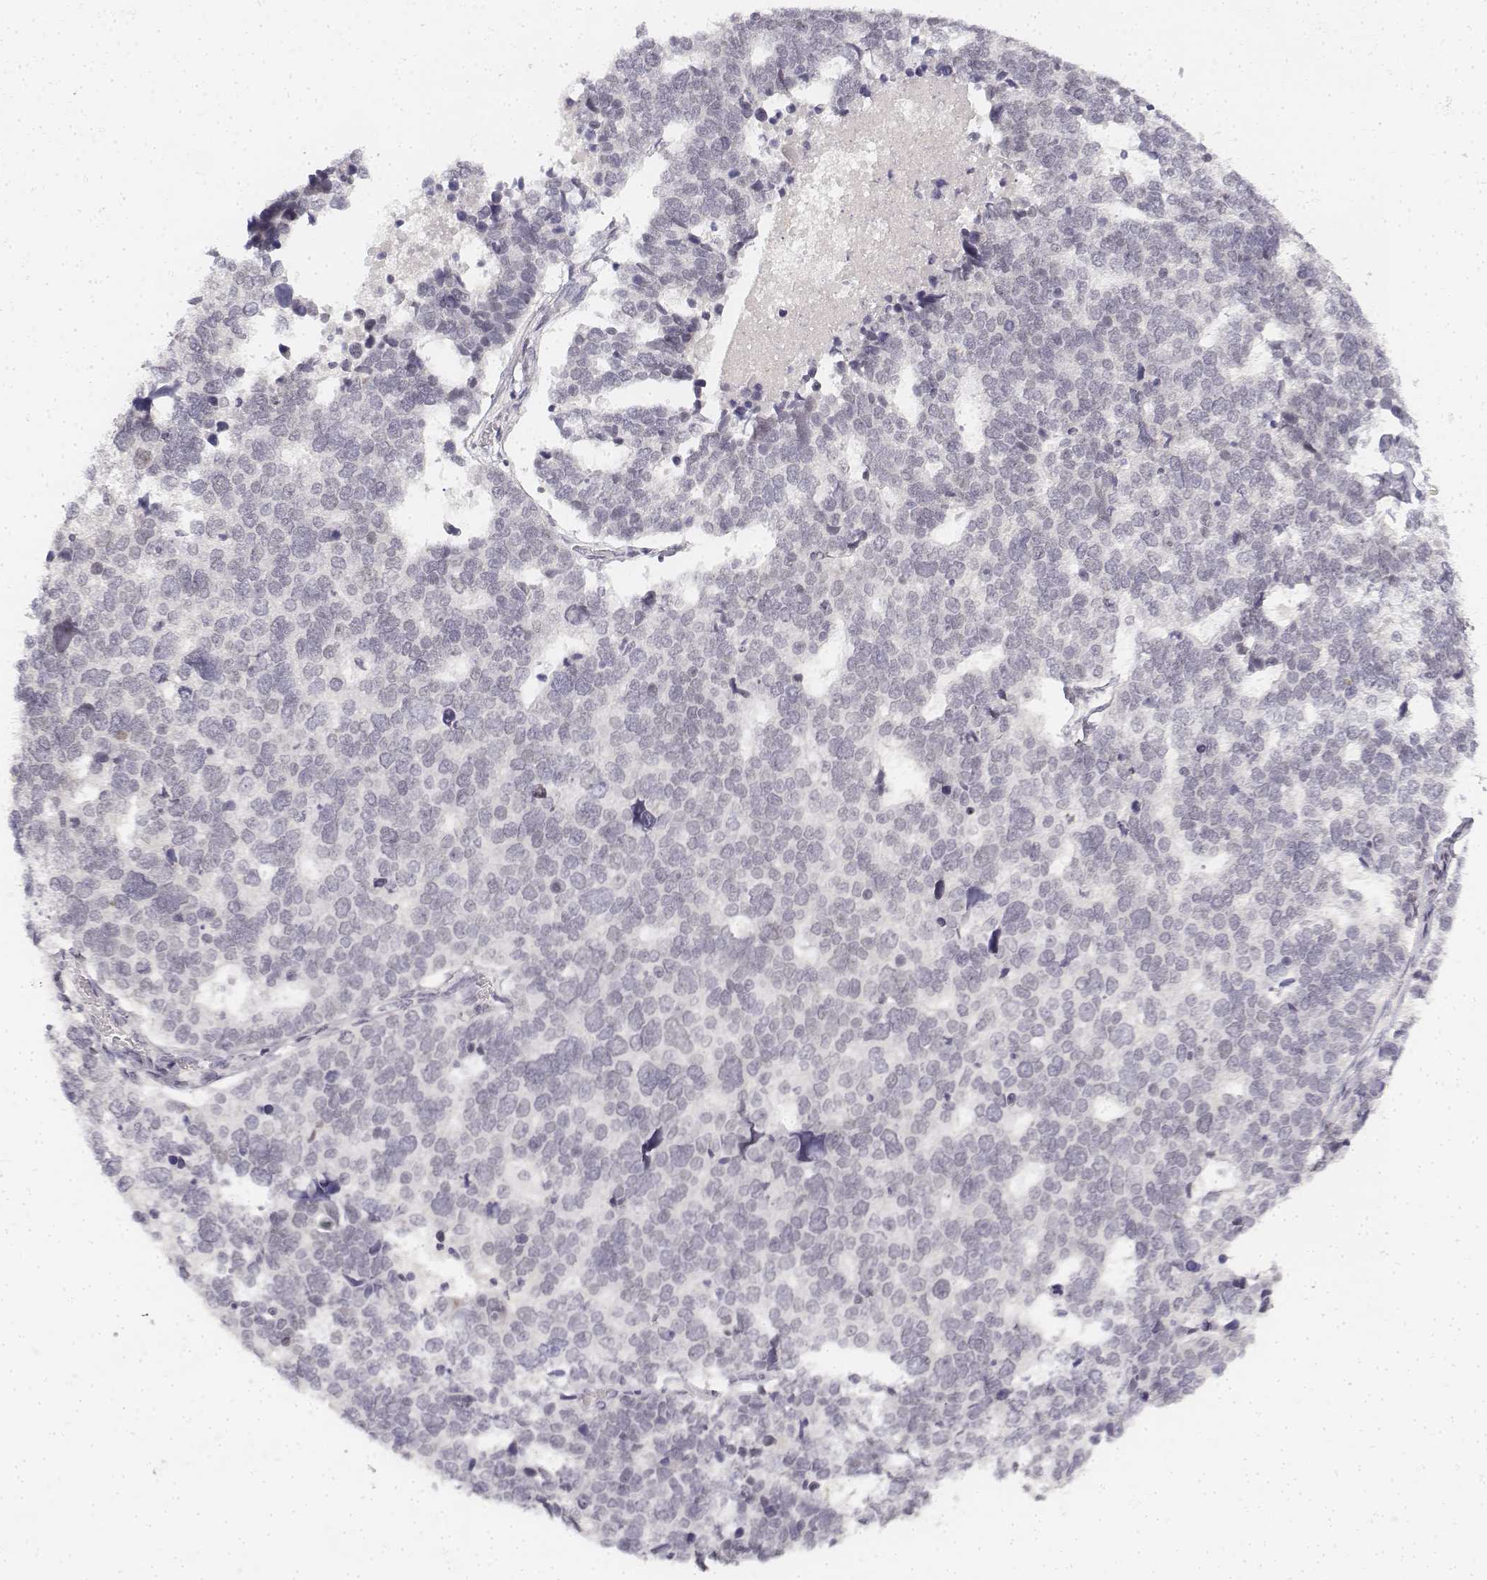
{"staining": {"intensity": "negative", "quantity": "none", "location": "none"}, "tissue": "stomach cancer", "cell_type": "Tumor cells", "image_type": "cancer", "snomed": [{"axis": "morphology", "description": "Adenocarcinoma, NOS"}, {"axis": "topography", "description": "Stomach"}], "caption": "A high-resolution image shows IHC staining of stomach adenocarcinoma, which displays no significant positivity in tumor cells.", "gene": "KRT84", "patient": {"sex": "male", "age": 69}}